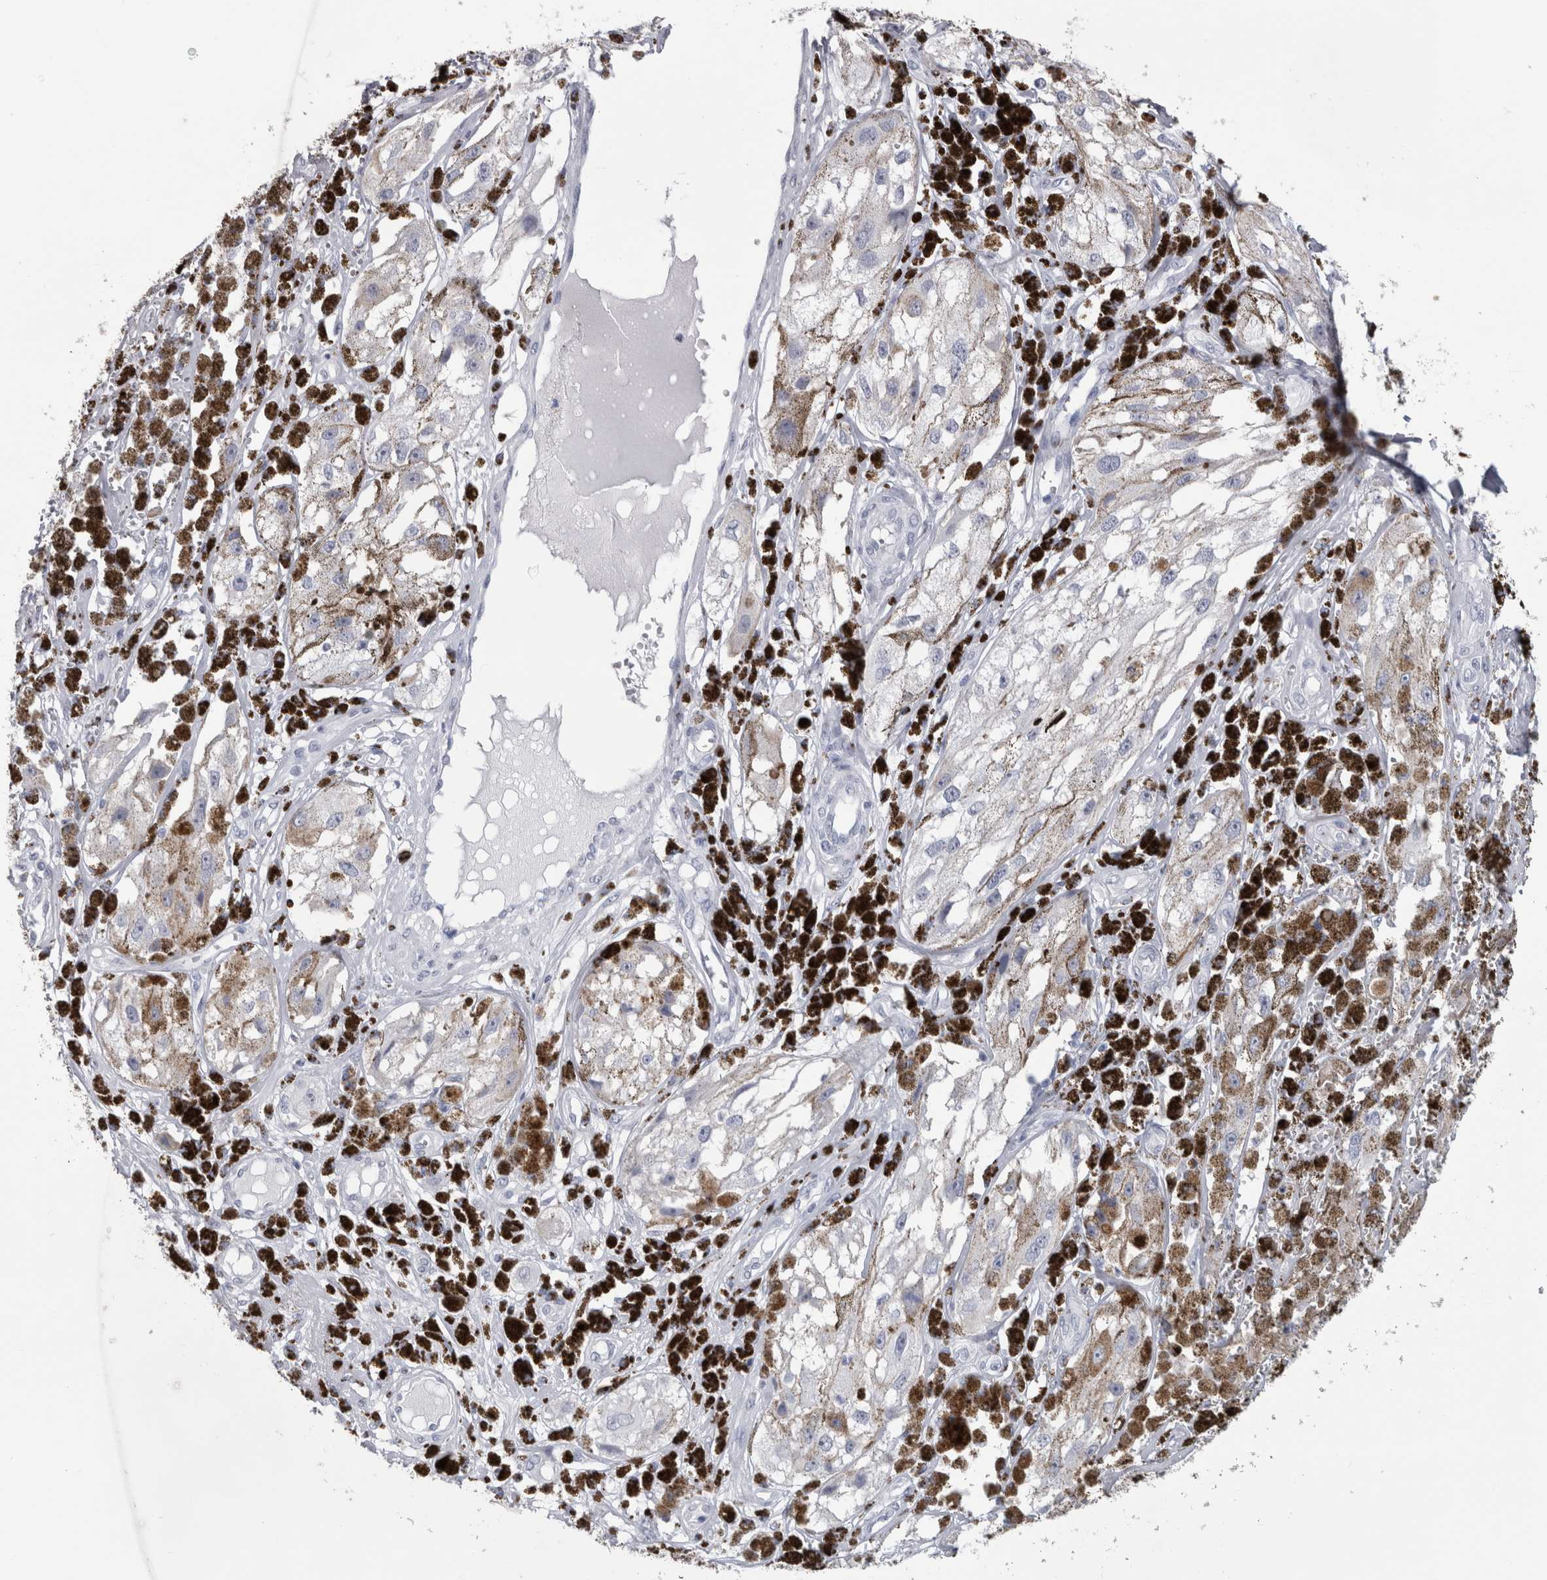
{"staining": {"intensity": "negative", "quantity": "none", "location": "none"}, "tissue": "melanoma", "cell_type": "Tumor cells", "image_type": "cancer", "snomed": [{"axis": "morphology", "description": "Malignant melanoma, NOS"}, {"axis": "topography", "description": "Skin"}], "caption": "Tumor cells show no significant protein expression in melanoma.", "gene": "PTH", "patient": {"sex": "male", "age": 88}}